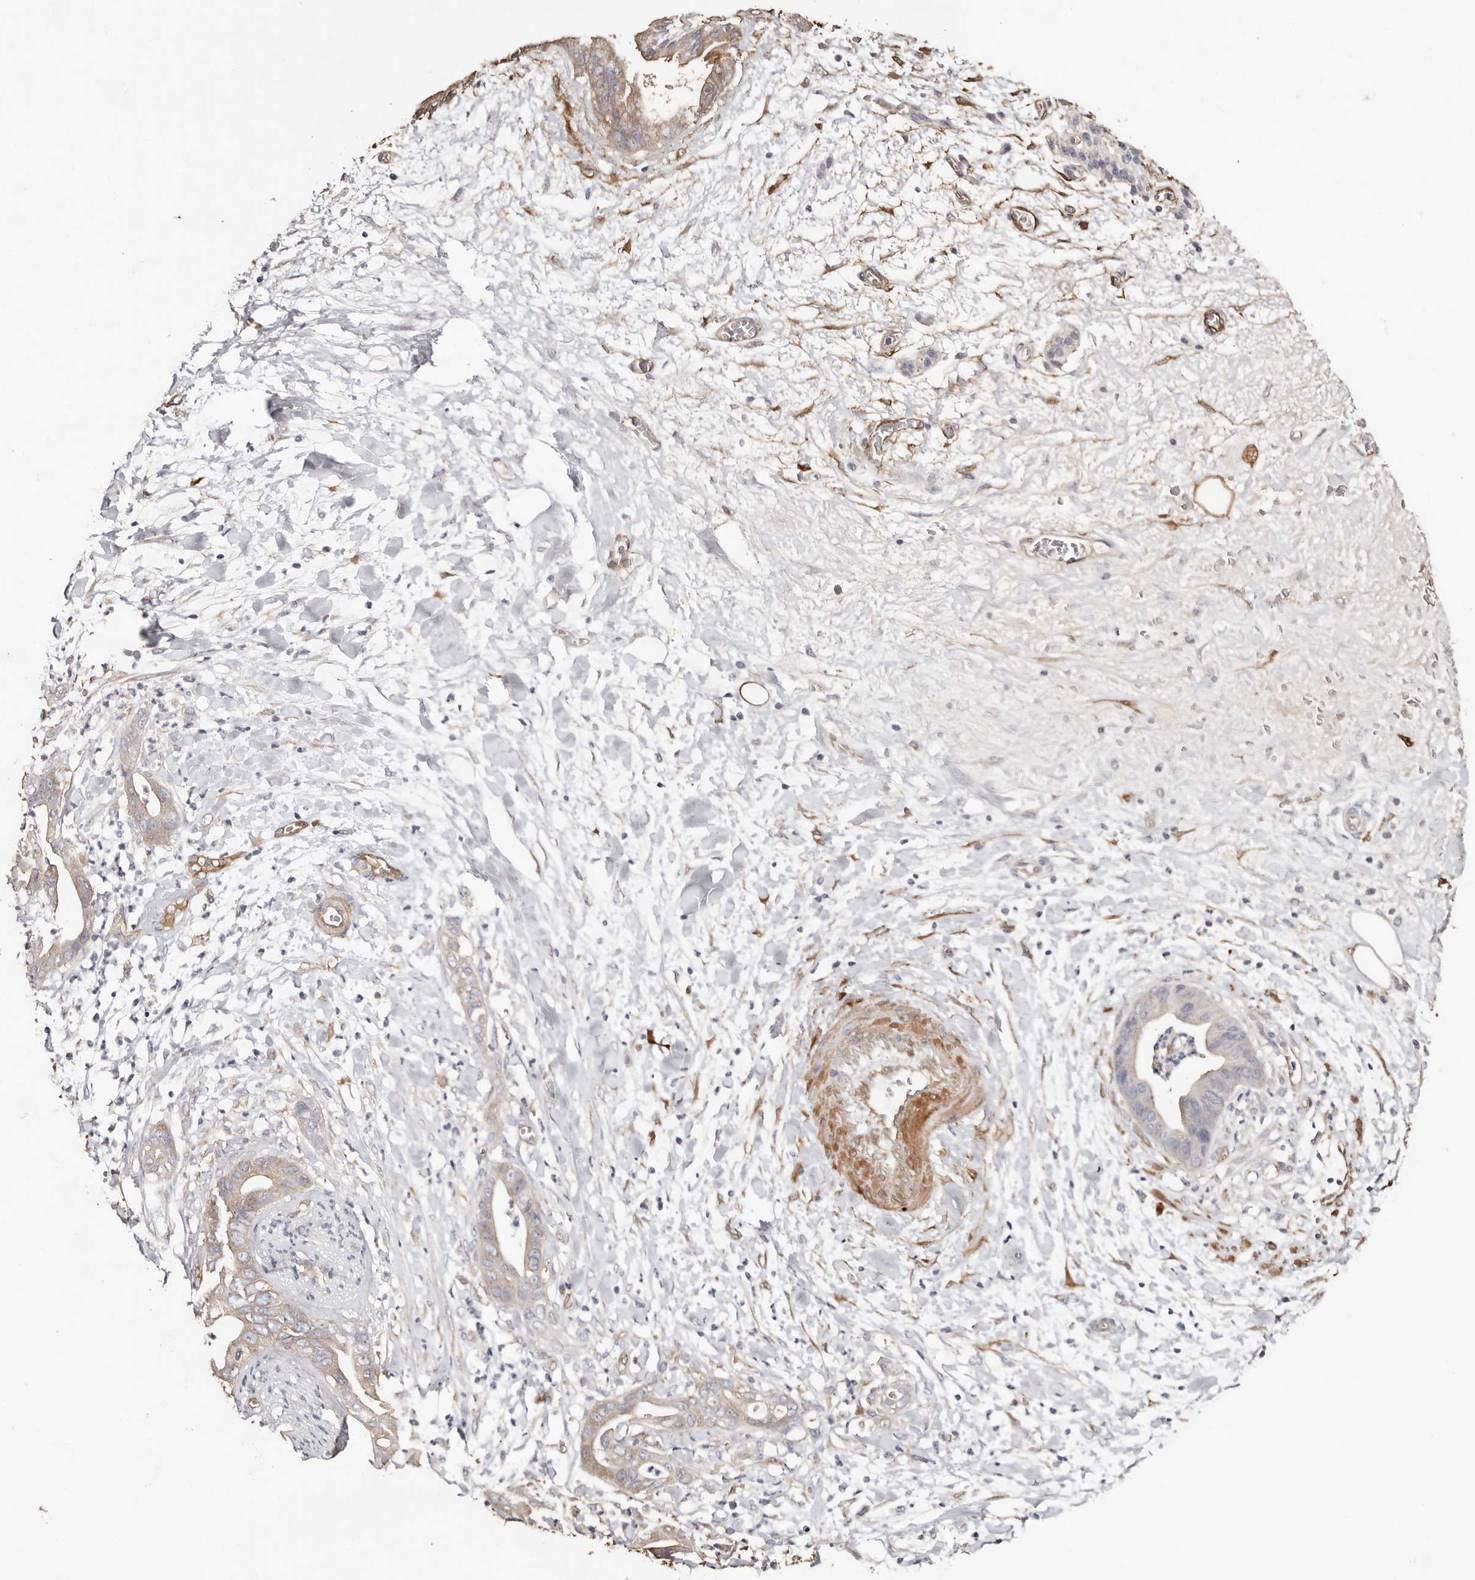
{"staining": {"intensity": "moderate", "quantity": "<25%", "location": "cytoplasmic/membranous"}, "tissue": "pancreatic cancer", "cell_type": "Tumor cells", "image_type": "cancer", "snomed": [{"axis": "morphology", "description": "Adenocarcinoma, NOS"}, {"axis": "topography", "description": "Pancreas"}], "caption": "Immunohistochemistry (IHC) of pancreatic cancer exhibits low levels of moderate cytoplasmic/membranous staining in approximately <25% of tumor cells.", "gene": "TGM2", "patient": {"sex": "female", "age": 78}}